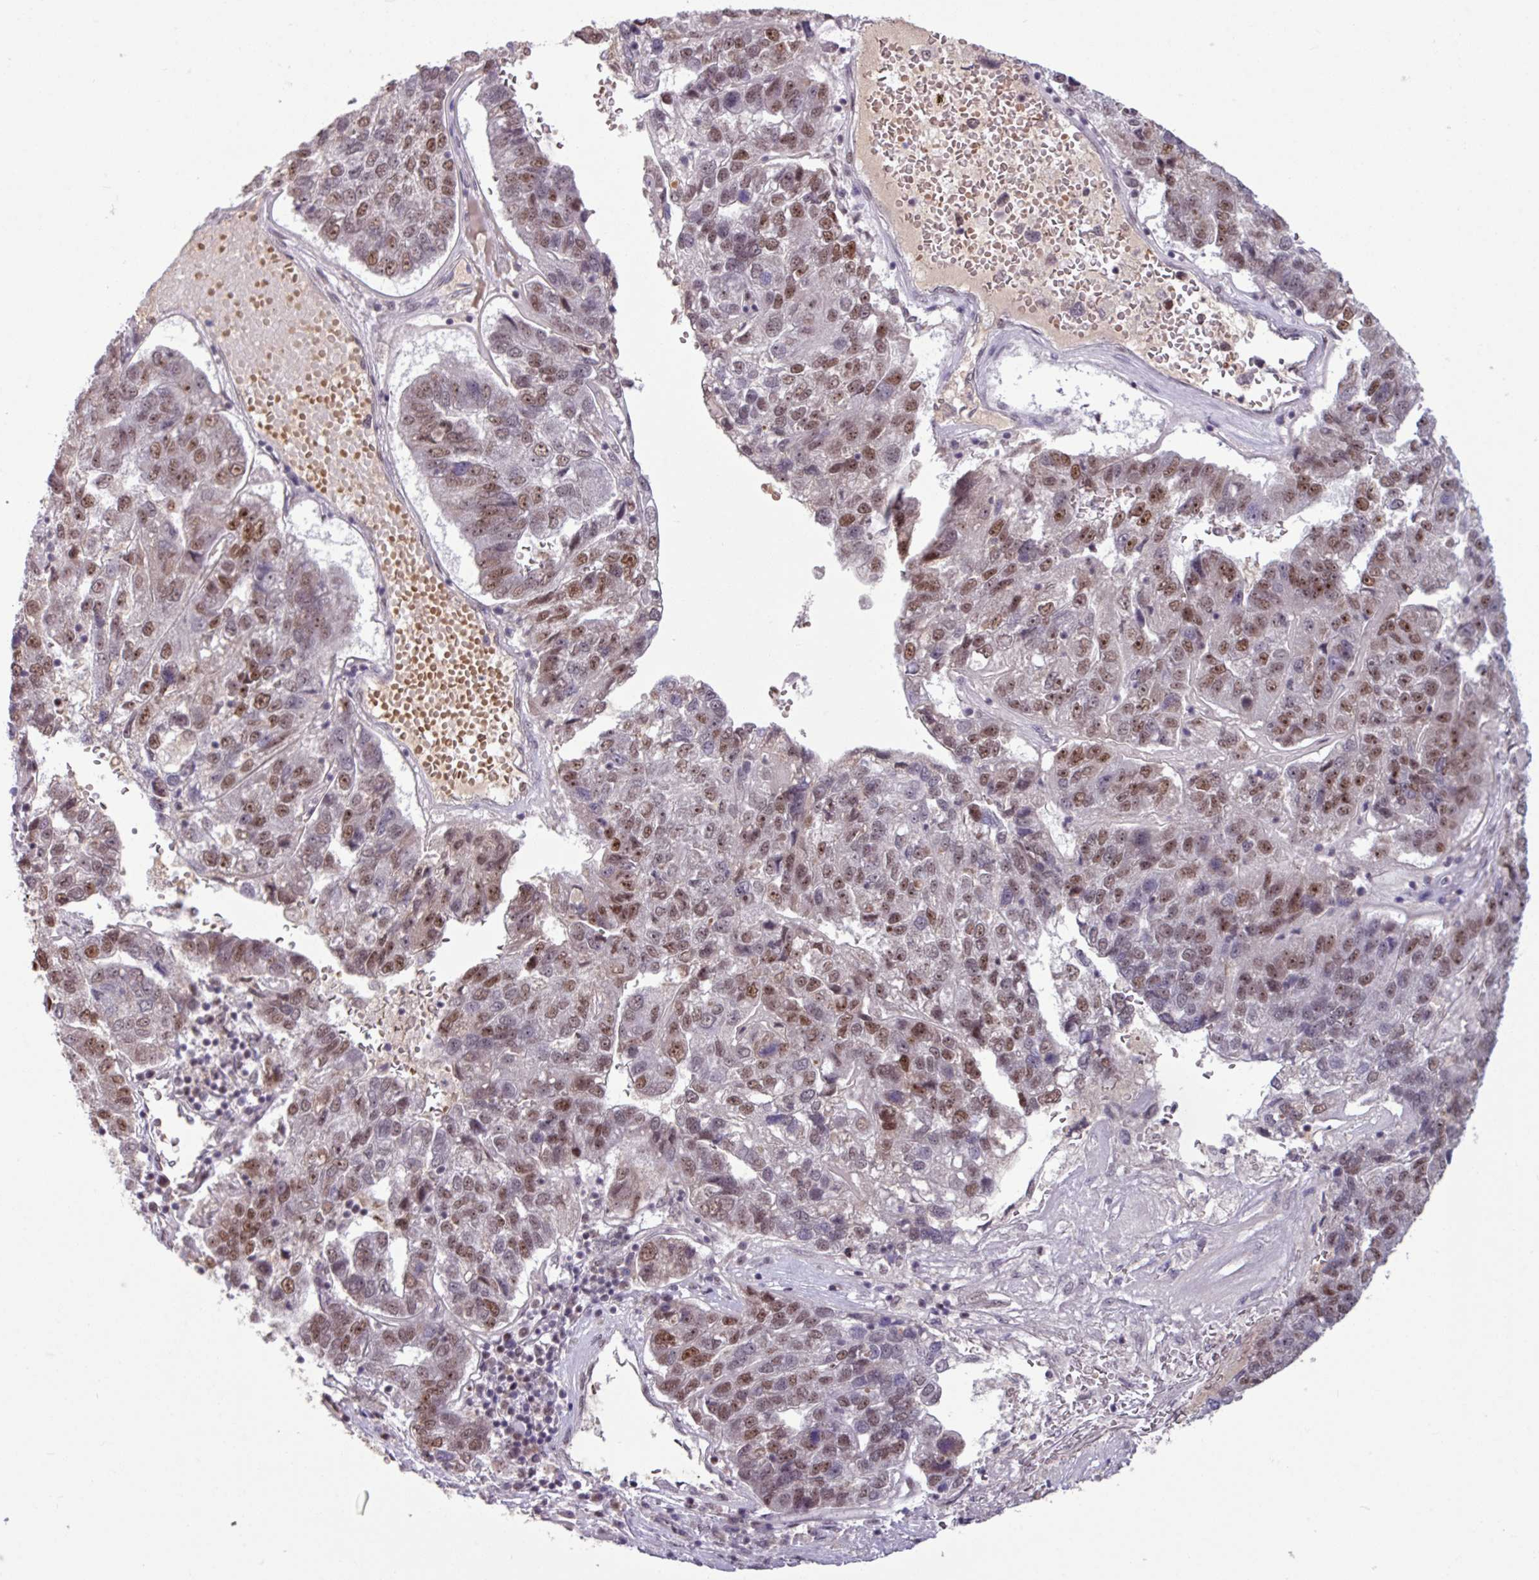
{"staining": {"intensity": "moderate", "quantity": ">75%", "location": "nuclear"}, "tissue": "pancreatic cancer", "cell_type": "Tumor cells", "image_type": "cancer", "snomed": [{"axis": "morphology", "description": "Adenocarcinoma, NOS"}, {"axis": "topography", "description": "Pancreas"}], "caption": "Immunohistochemistry (IHC) photomicrograph of pancreatic cancer stained for a protein (brown), which demonstrates medium levels of moderate nuclear positivity in about >75% of tumor cells.", "gene": "TDG", "patient": {"sex": "female", "age": 61}}